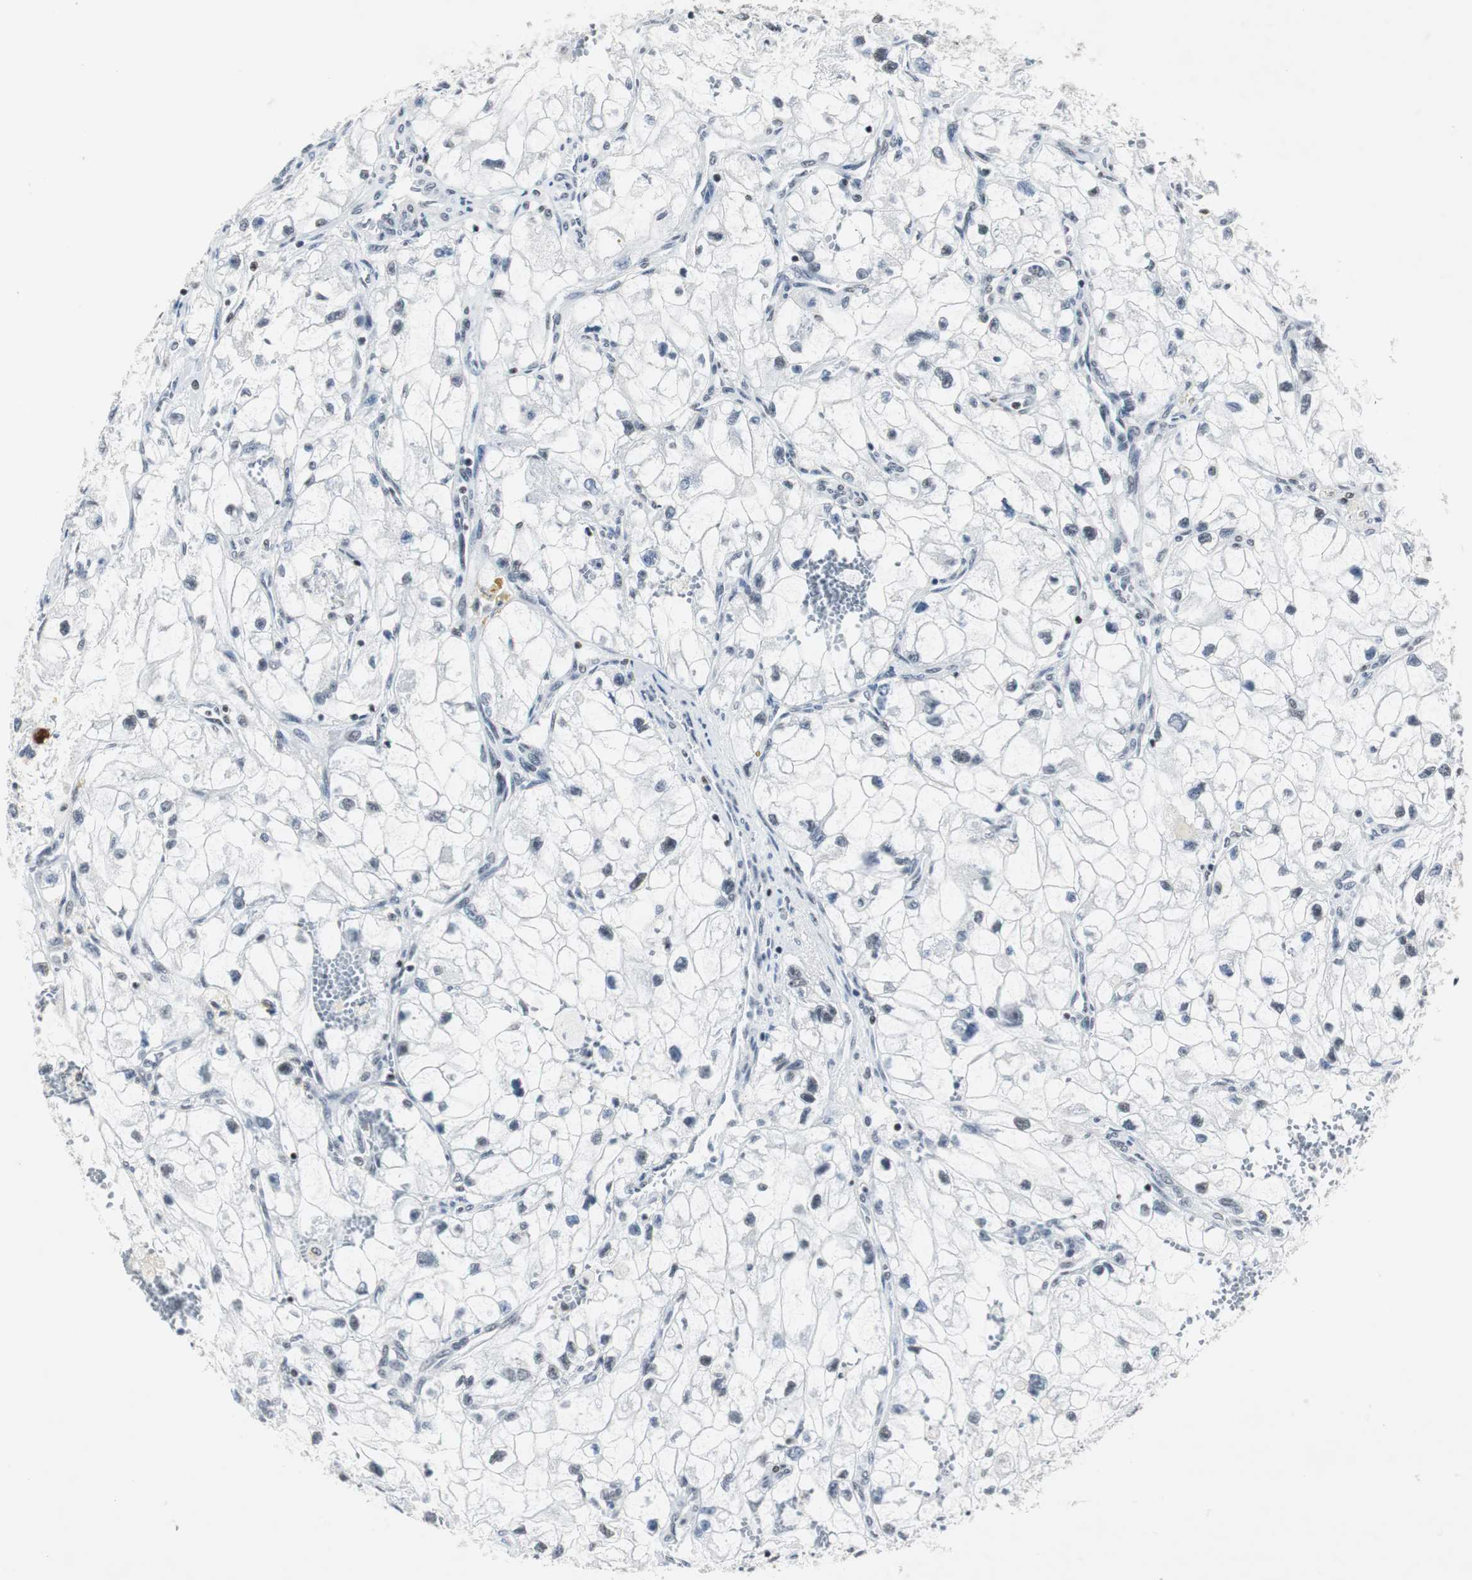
{"staining": {"intensity": "negative", "quantity": "none", "location": "none"}, "tissue": "renal cancer", "cell_type": "Tumor cells", "image_type": "cancer", "snomed": [{"axis": "morphology", "description": "Adenocarcinoma, NOS"}, {"axis": "topography", "description": "Kidney"}], "caption": "A histopathology image of human adenocarcinoma (renal) is negative for staining in tumor cells.", "gene": "RAD9A", "patient": {"sex": "female", "age": 70}}